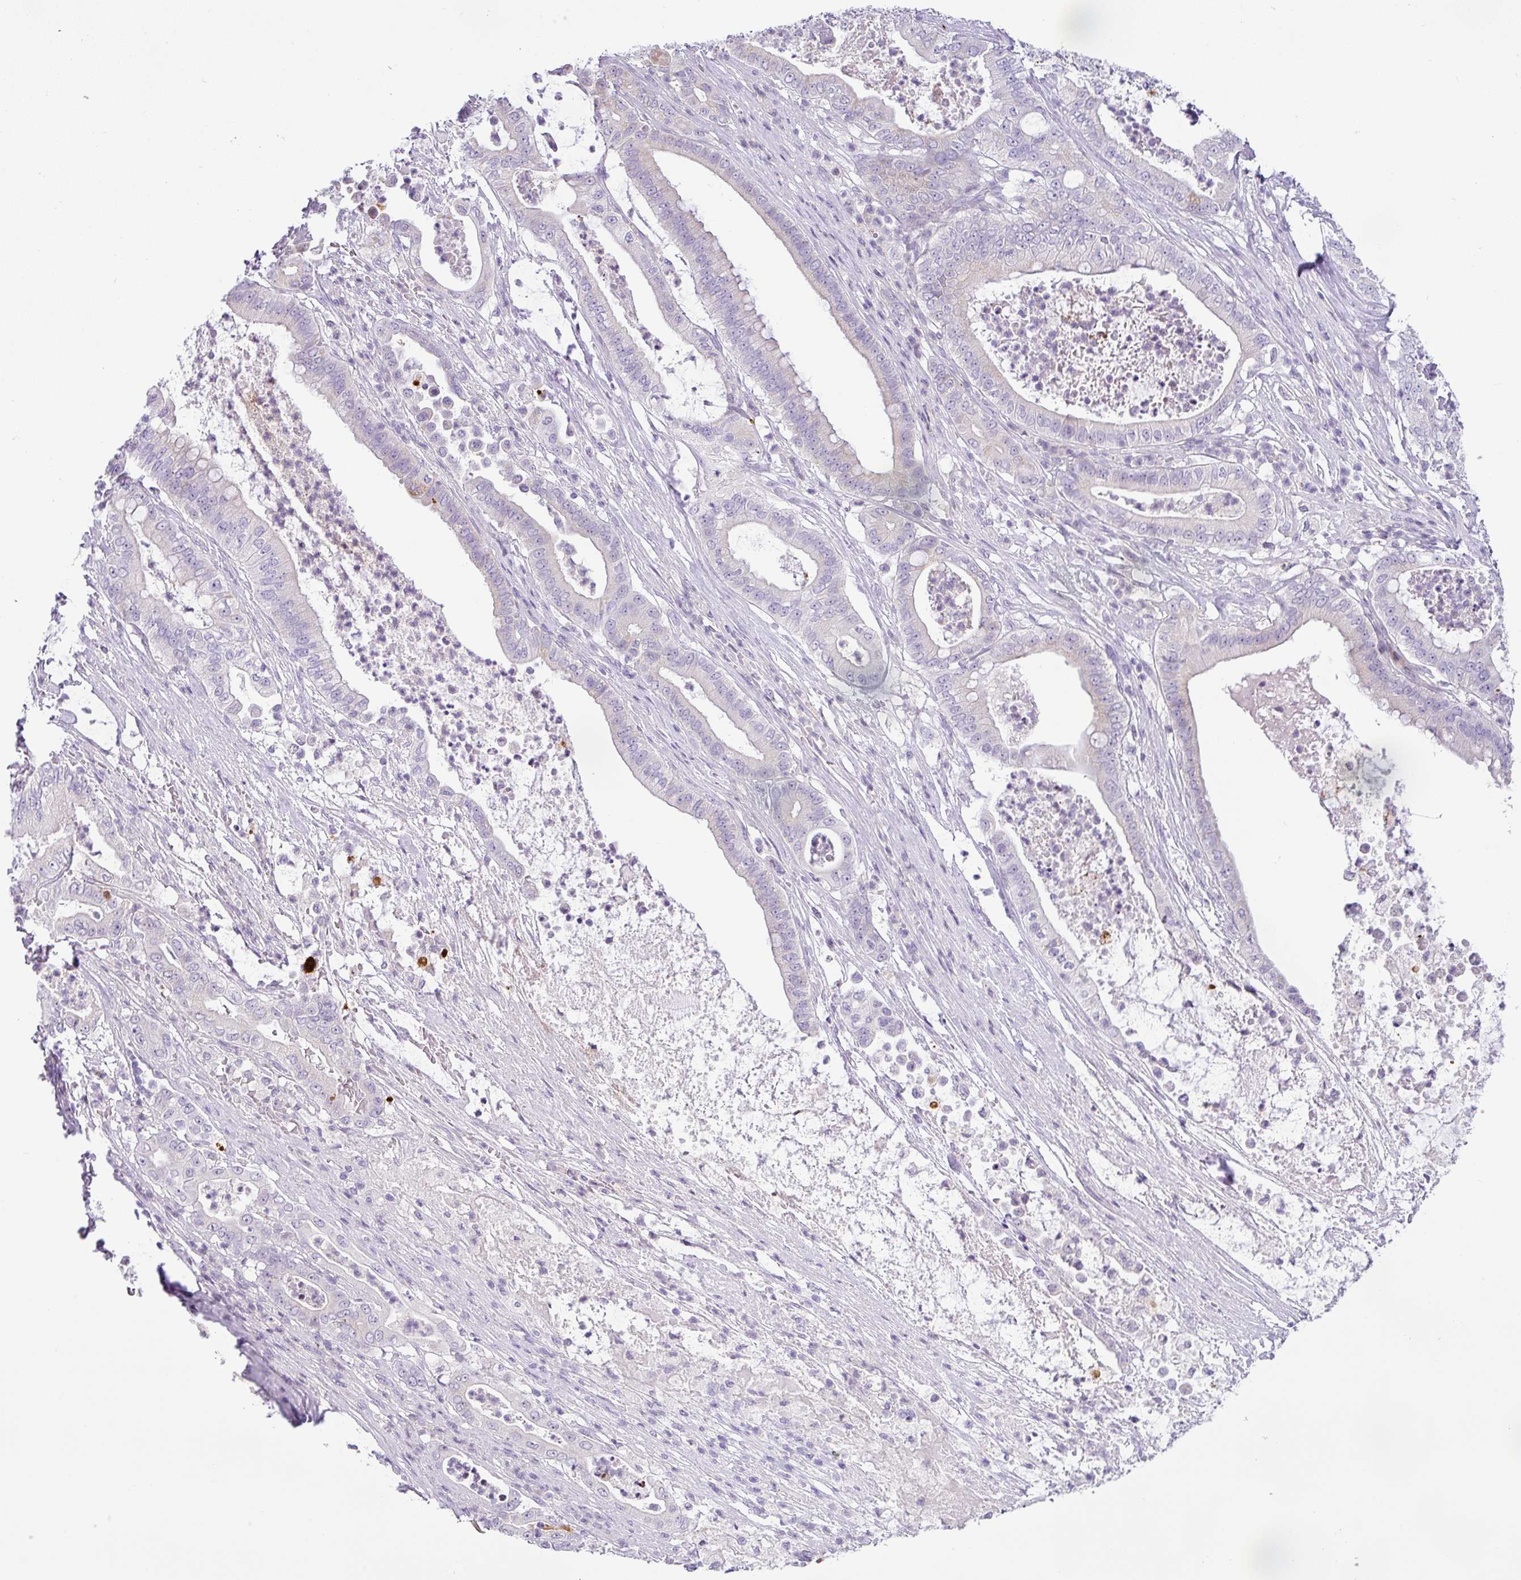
{"staining": {"intensity": "negative", "quantity": "none", "location": "none"}, "tissue": "pancreatic cancer", "cell_type": "Tumor cells", "image_type": "cancer", "snomed": [{"axis": "morphology", "description": "Adenocarcinoma, NOS"}, {"axis": "topography", "description": "Pancreas"}], "caption": "DAB (3,3'-diaminobenzidine) immunohistochemical staining of human adenocarcinoma (pancreatic) demonstrates no significant expression in tumor cells.", "gene": "HMCN2", "patient": {"sex": "male", "age": 71}}